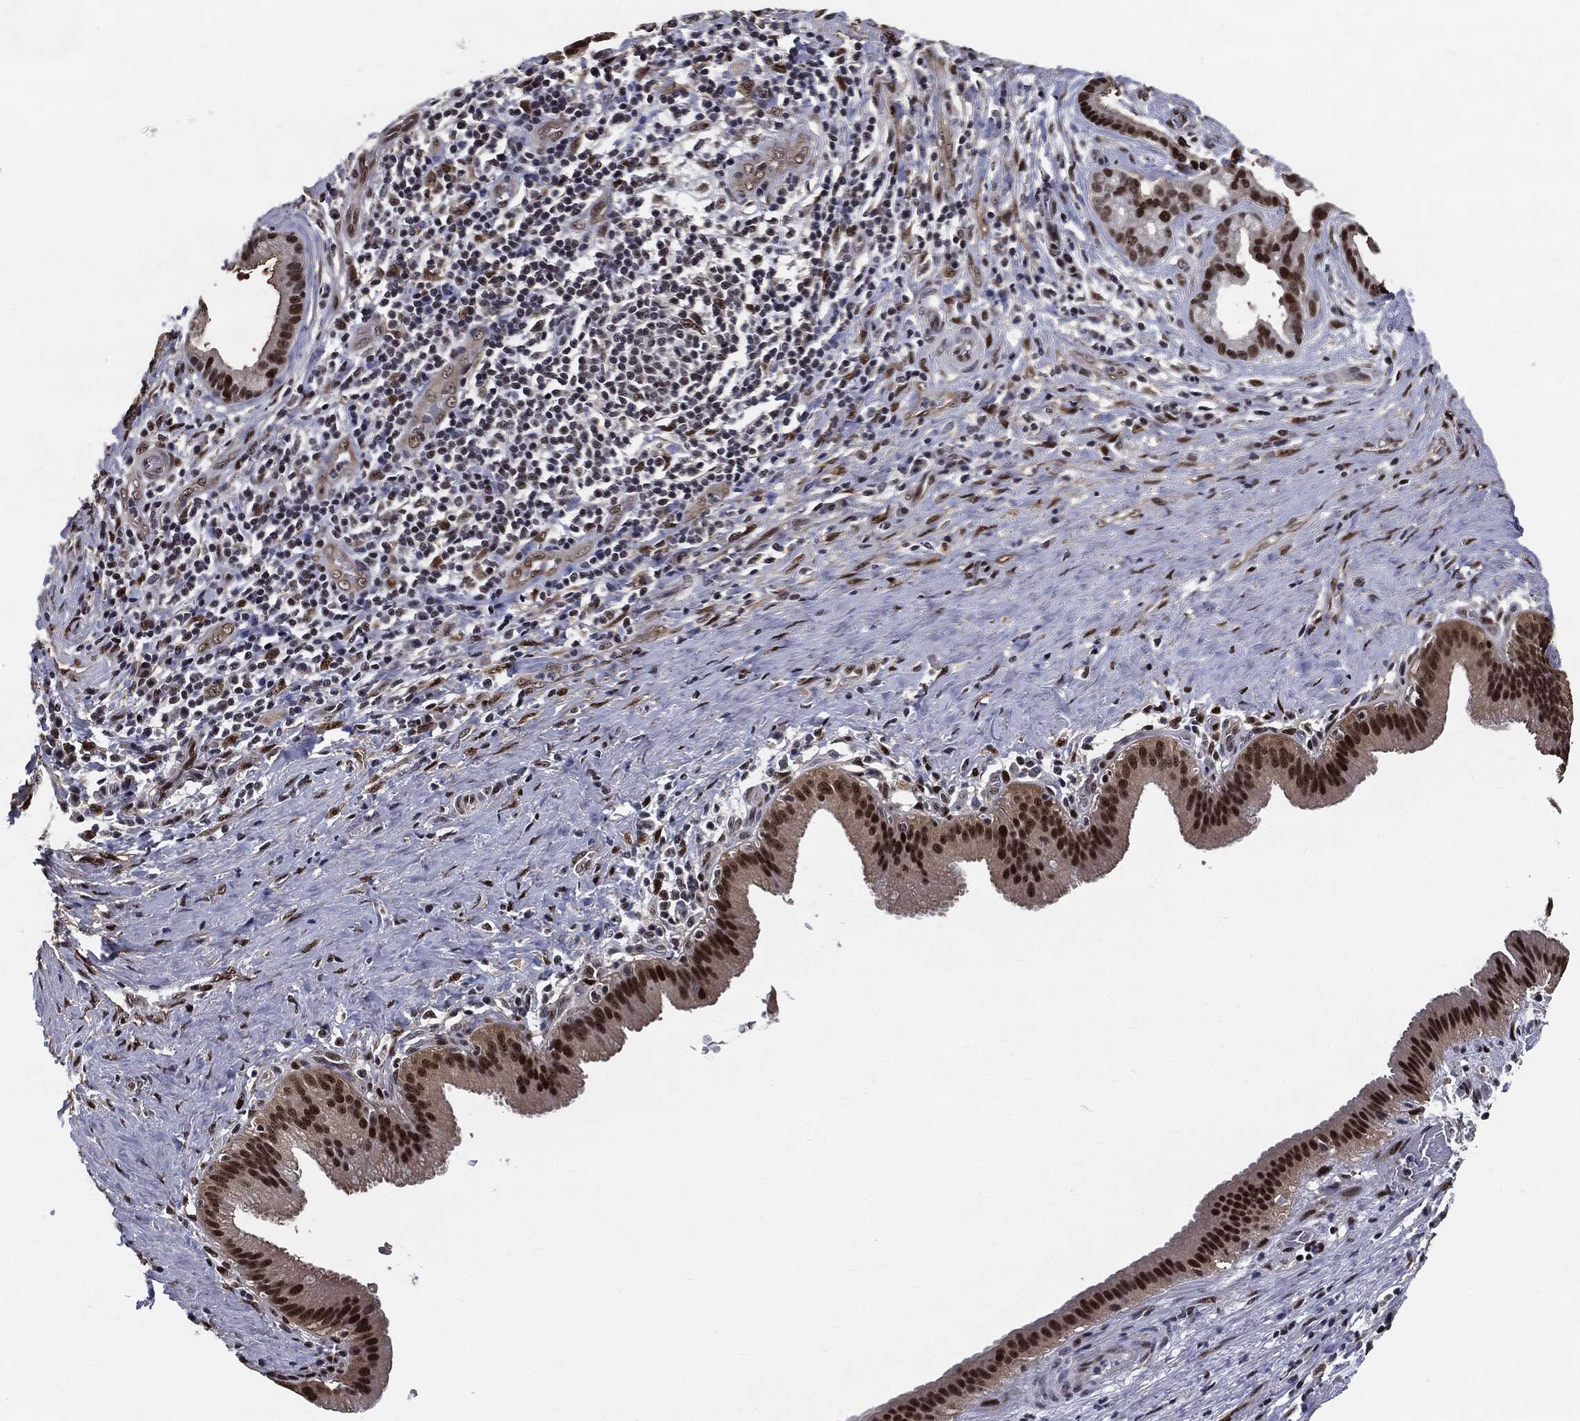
{"staining": {"intensity": "moderate", "quantity": "25%-75%", "location": "nuclear"}, "tissue": "liver cancer", "cell_type": "Tumor cells", "image_type": "cancer", "snomed": [{"axis": "morphology", "description": "Cholangiocarcinoma"}, {"axis": "topography", "description": "Liver"}], "caption": "There is medium levels of moderate nuclear expression in tumor cells of liver cancer (cholangiocarcinoma), as demonstrated by immunohistochemical staining (brown color).", "gene": "JUN", "patient": {"sex": "female", "age": 73}}